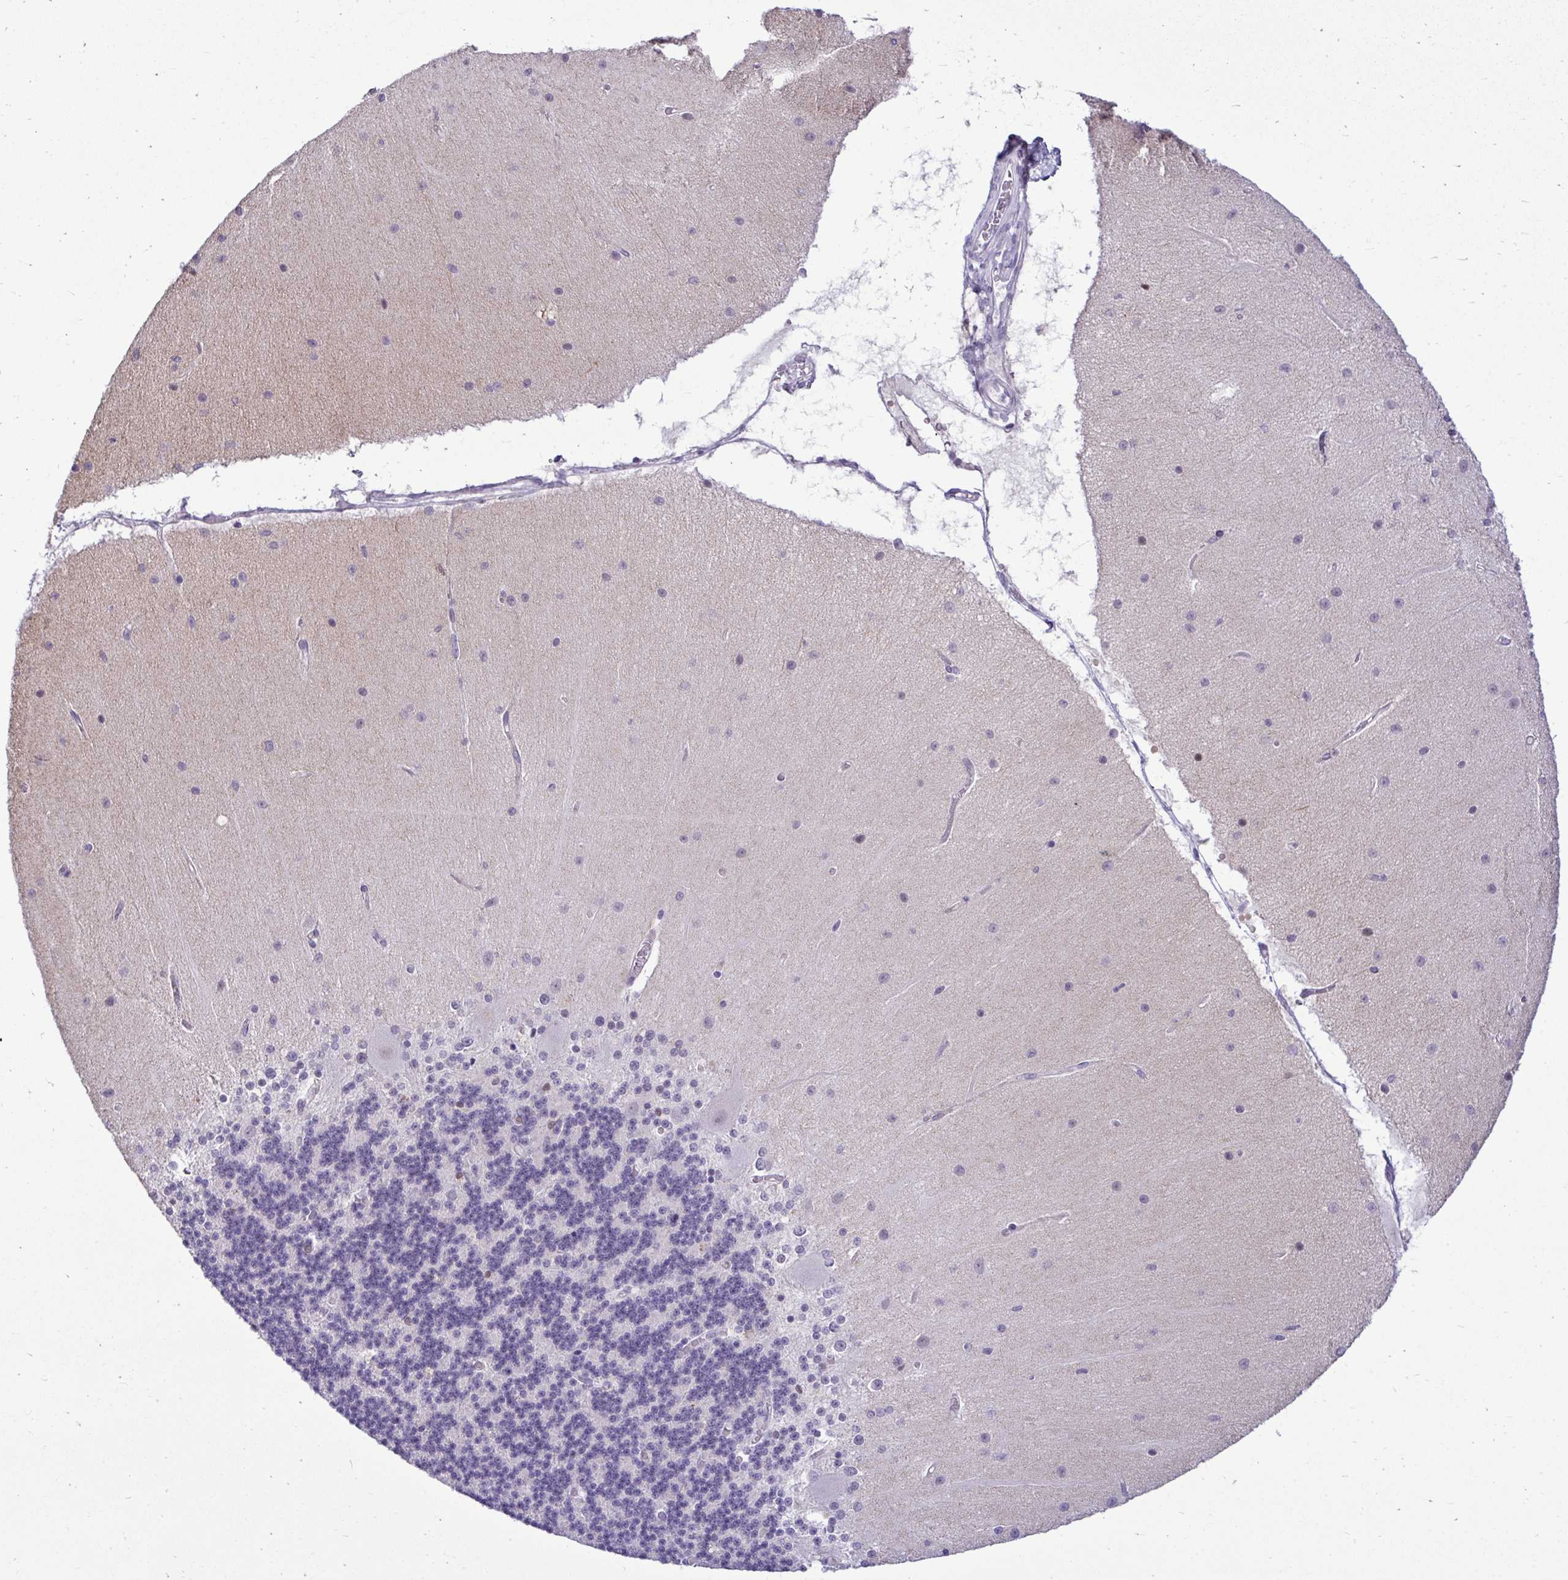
{"staining": {"intensity": "negative", "quantity": "none", "location": "none"}, "tissue": "cerebellum", "cell_type": "Cells in granular layer", "image_type": "normal", "snomed": [{"axis": "morphology", "description": "Normal tissue, NOS"}, {"axis": "topography", "description": "Cerebellum"}], "caption": "Cerebellum stained for a protein using immunohistochemistry reveals no staining cells in granular layer.", "gene": "CDC20", "patient": {"sex": "female", "age": 54}}